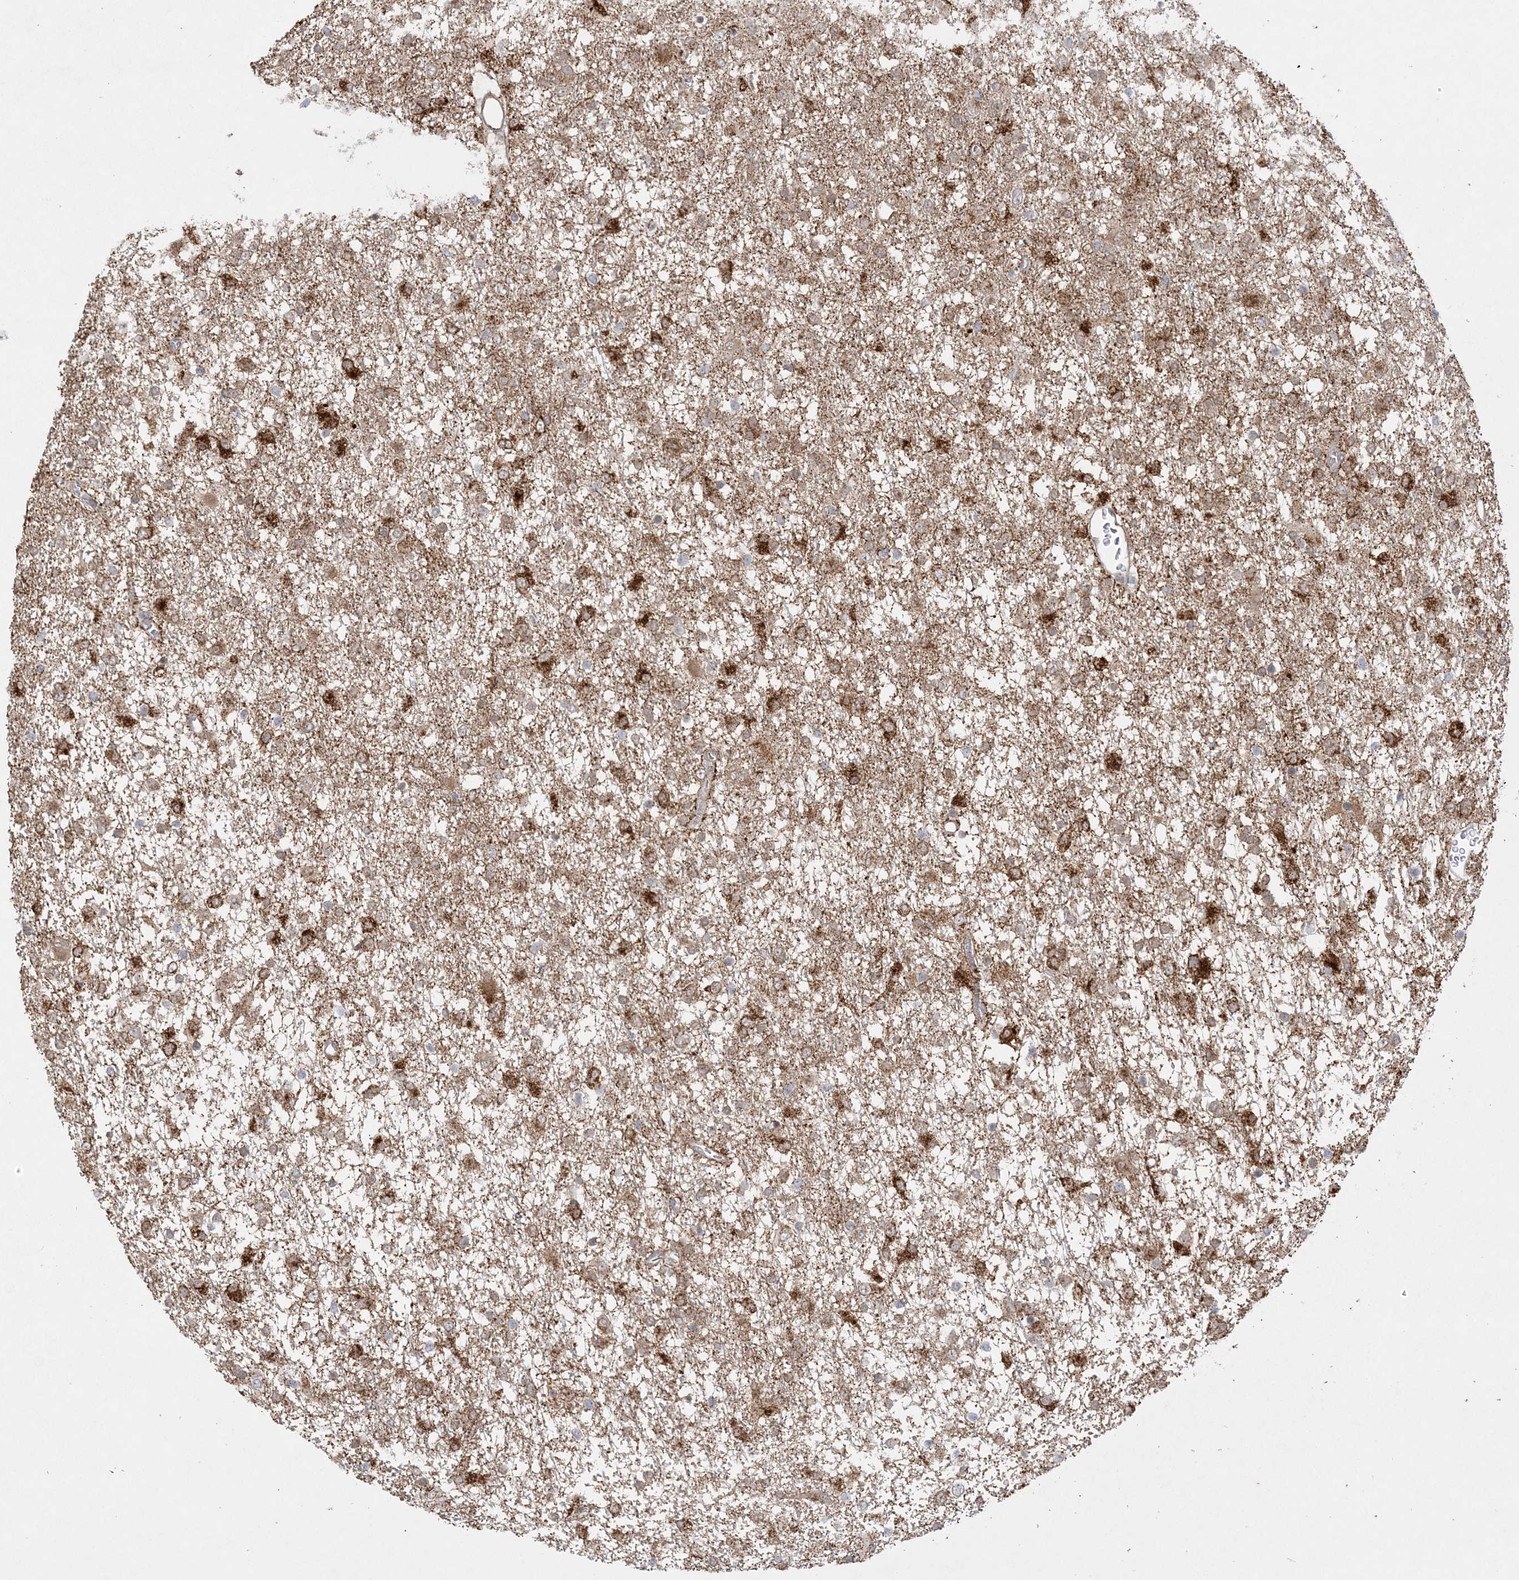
{"staining": {"intensity": "strong", "quantity": "25%-75%", "location": "cytoplasmic/membranous"}, "tissue": "glioma", "cell_type": "Tumor cells", "image_type": "cancer", "snomed": [{"axis": "morphology", "description": "Glioma, malignant, Low grade"}, {"axis": "topography", "description": "Brain"}], "caption": "An image of human glioma stained for a protein demonstrates strong cytoplasmic/membranous brown staining in tumor cells.", "gene": "INPP1", "patient": {"sex": "male", "age": 65}}